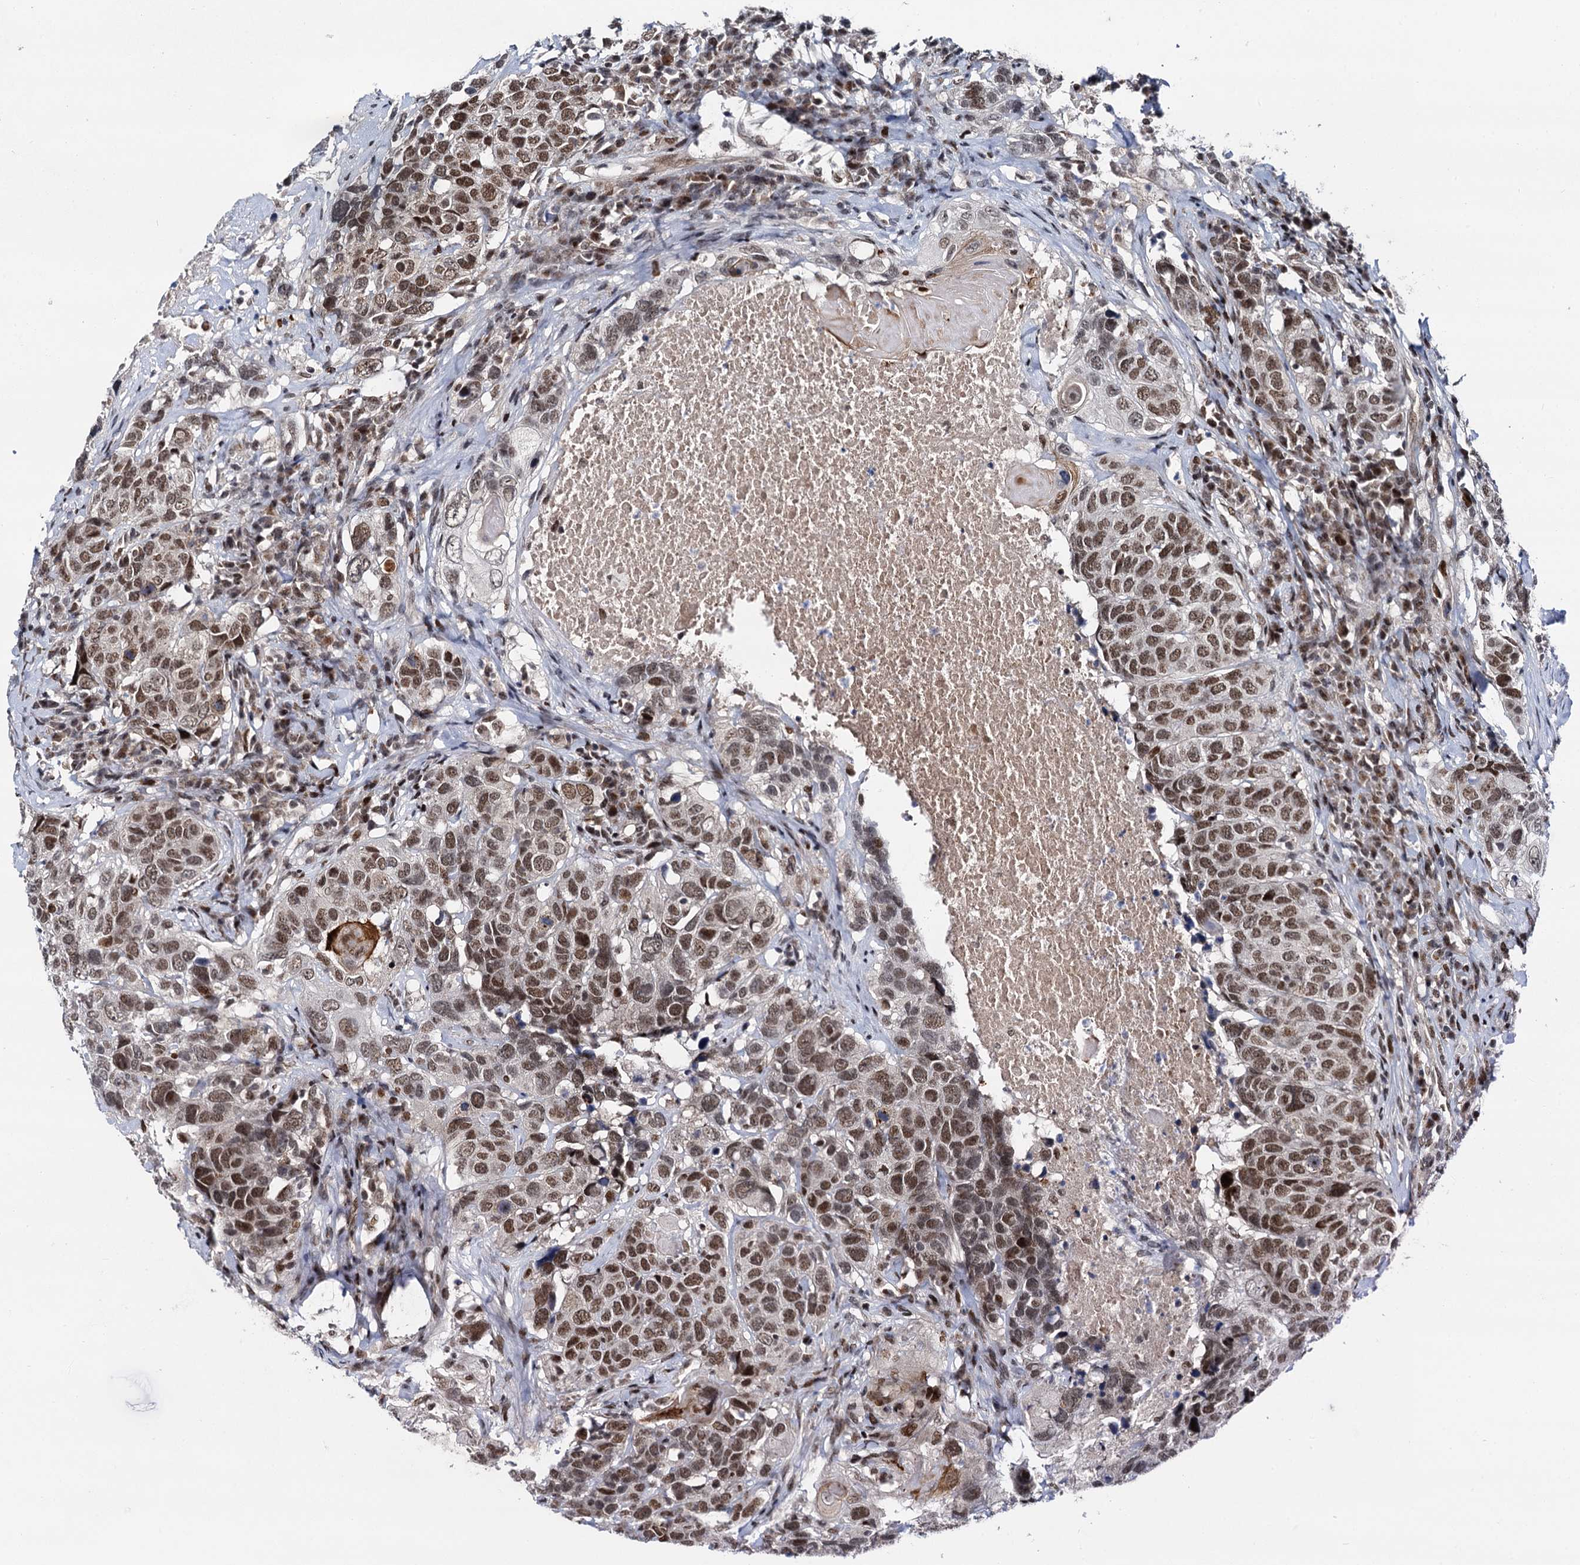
{"staining": {"intensity": "moderate", "quantity": ">75%", "location": "nuclear"}, "tissue": "head and neck cancer", "cell_type": "Tumor cells", "image_type": "cancer", "snomed": [{"axis": "morphology", "description": "Squamous cell carcinoma, NOS"}, {"axis": "topography", "description": "Head-Neck"}], "caption": "IHC micrograph of neoplastic tissue: head and neck squamous cell carcinoma stained using immunohistochemistry demonstrates medium levels of moderate protein expression localized specifically in the nuclear of tumor cells, appearing as a nuclear brown color.", "gene": "RUFY2", "patient": {"sex": "male", "age": 66}}